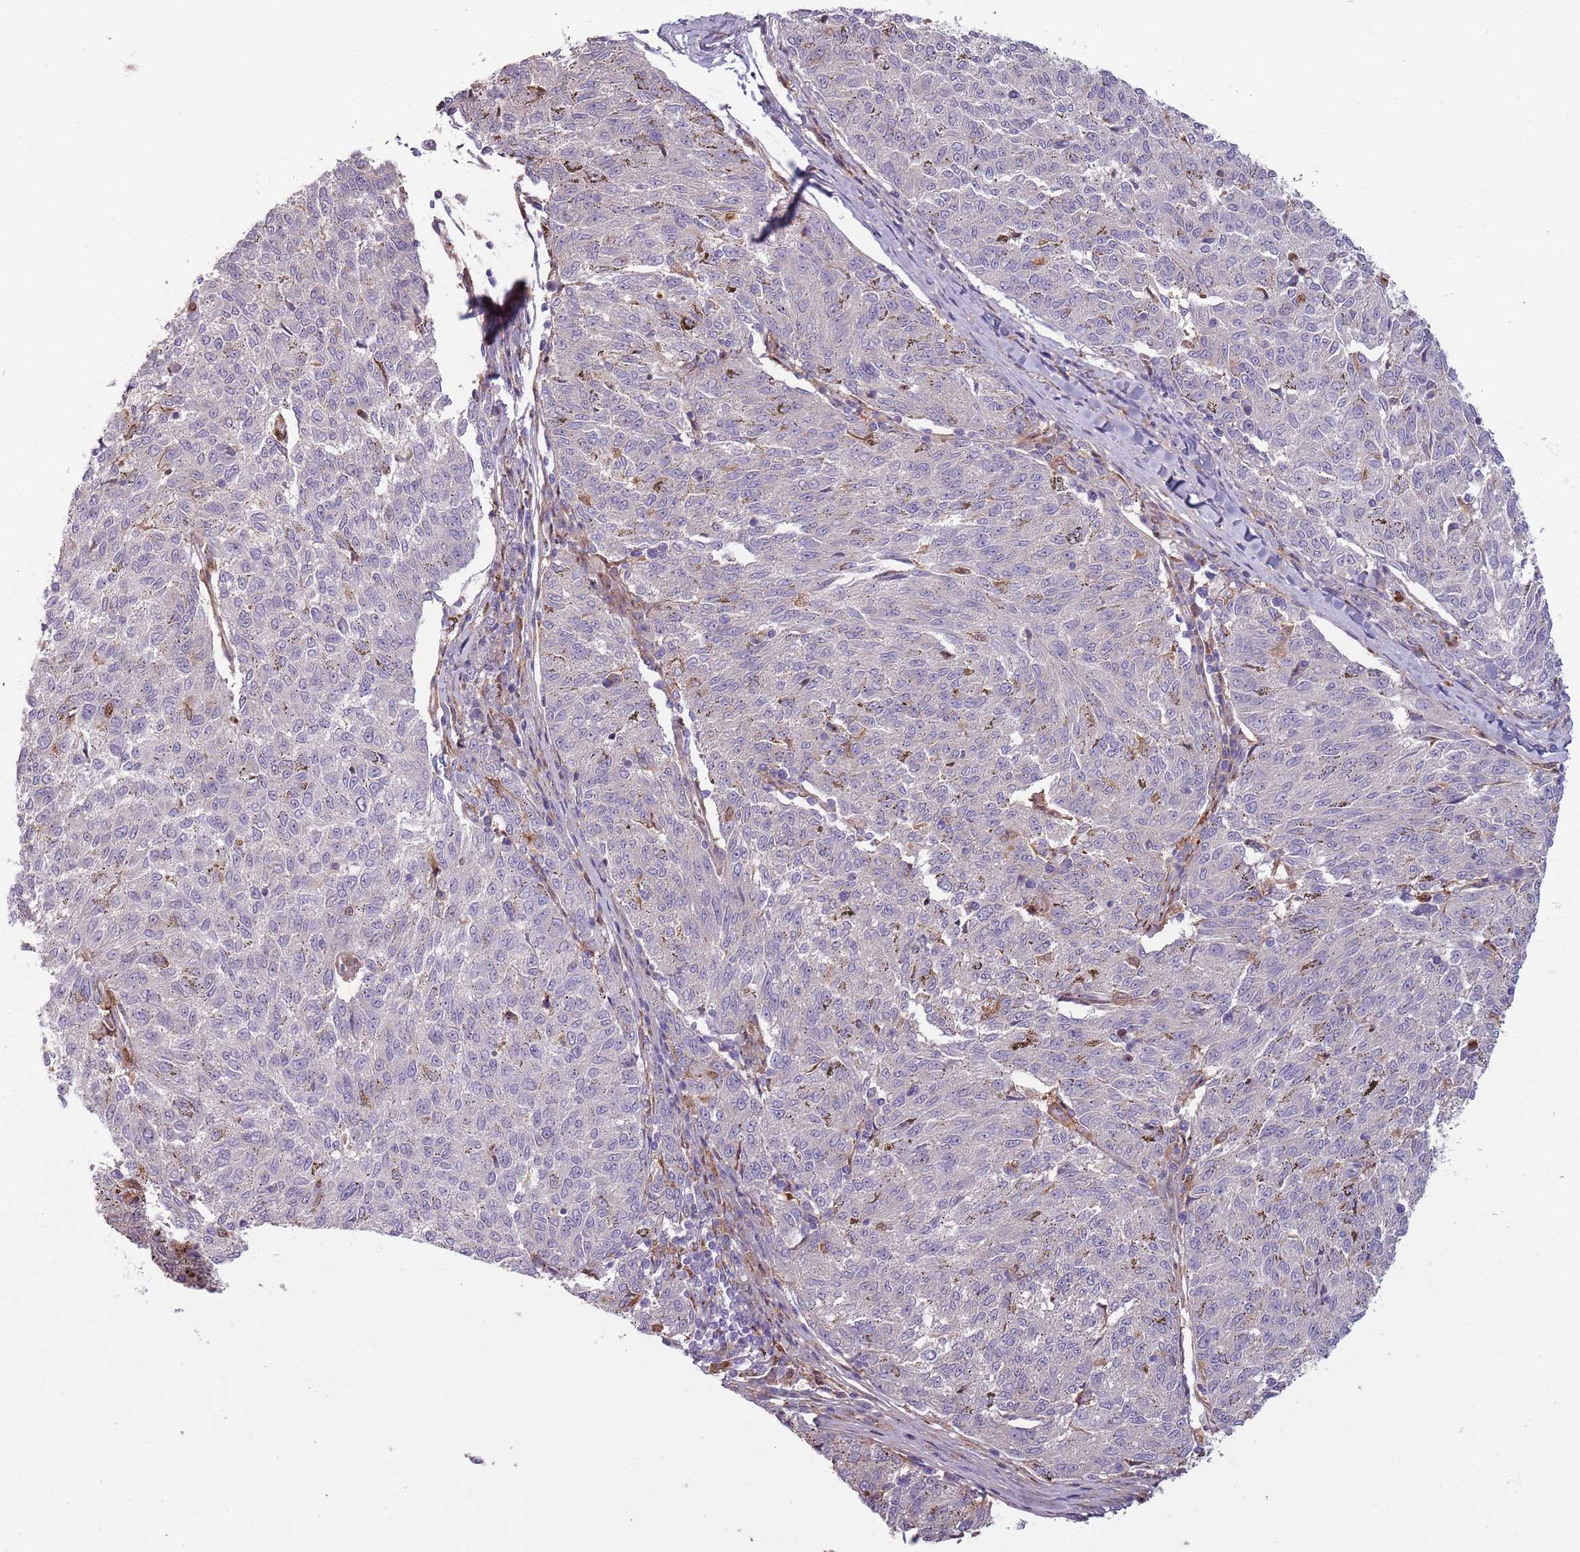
{"staining": {"intensity": "negative", "quantity": "none", "location": "none"}, "tissue": "melanoma", "cell_type": "Tumor cells", "image_type": "cancer", "snomed": [{"axis": "morphology", "description": "Malignant melanoma, NOS"}, {"axis": "topography", "description": "Skin"}], "caption": "Tumor cells show no significant staining in melanoma.", "gene": "NADK", "patient": {"sex": "female", "age": 72}}